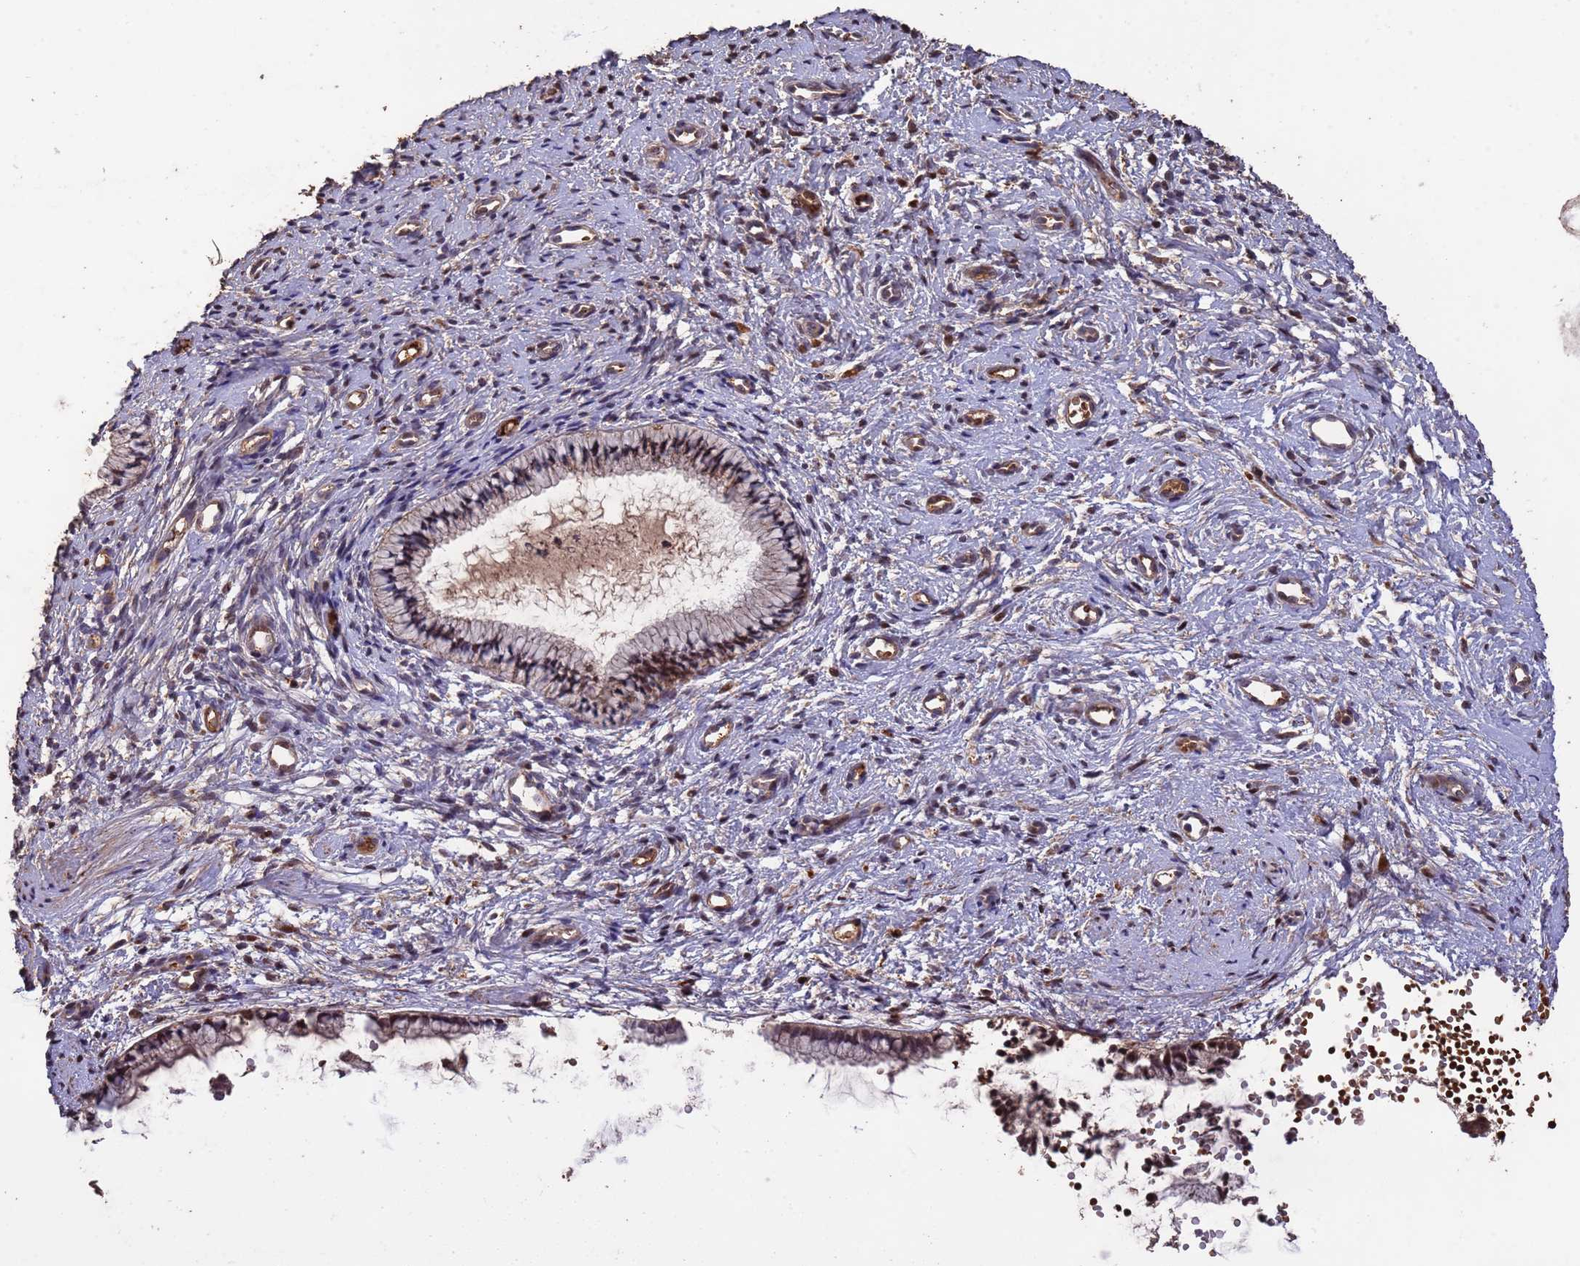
{"staining": {"intensity": "moderate", "quantity": ">75%", "location": "cytoplasmic/membranous"}, "tissue": "cervix", "cell_type": "Glandular cells", "image_type": "normal", "snomed": [{"axis": "morphology", "description": "Normal tissue, NOS"}, {"axis": "topography", "description": "Cervix"}], "caption": "Moderate cytoplasmic/membranous staining is seen in about >75% of glandular cells in benign cervix. (Brightfield microscopy of DAB IHC at high magnification).", "gene": "CCDC184", "patient": {"sex": "female", "age": 57}}